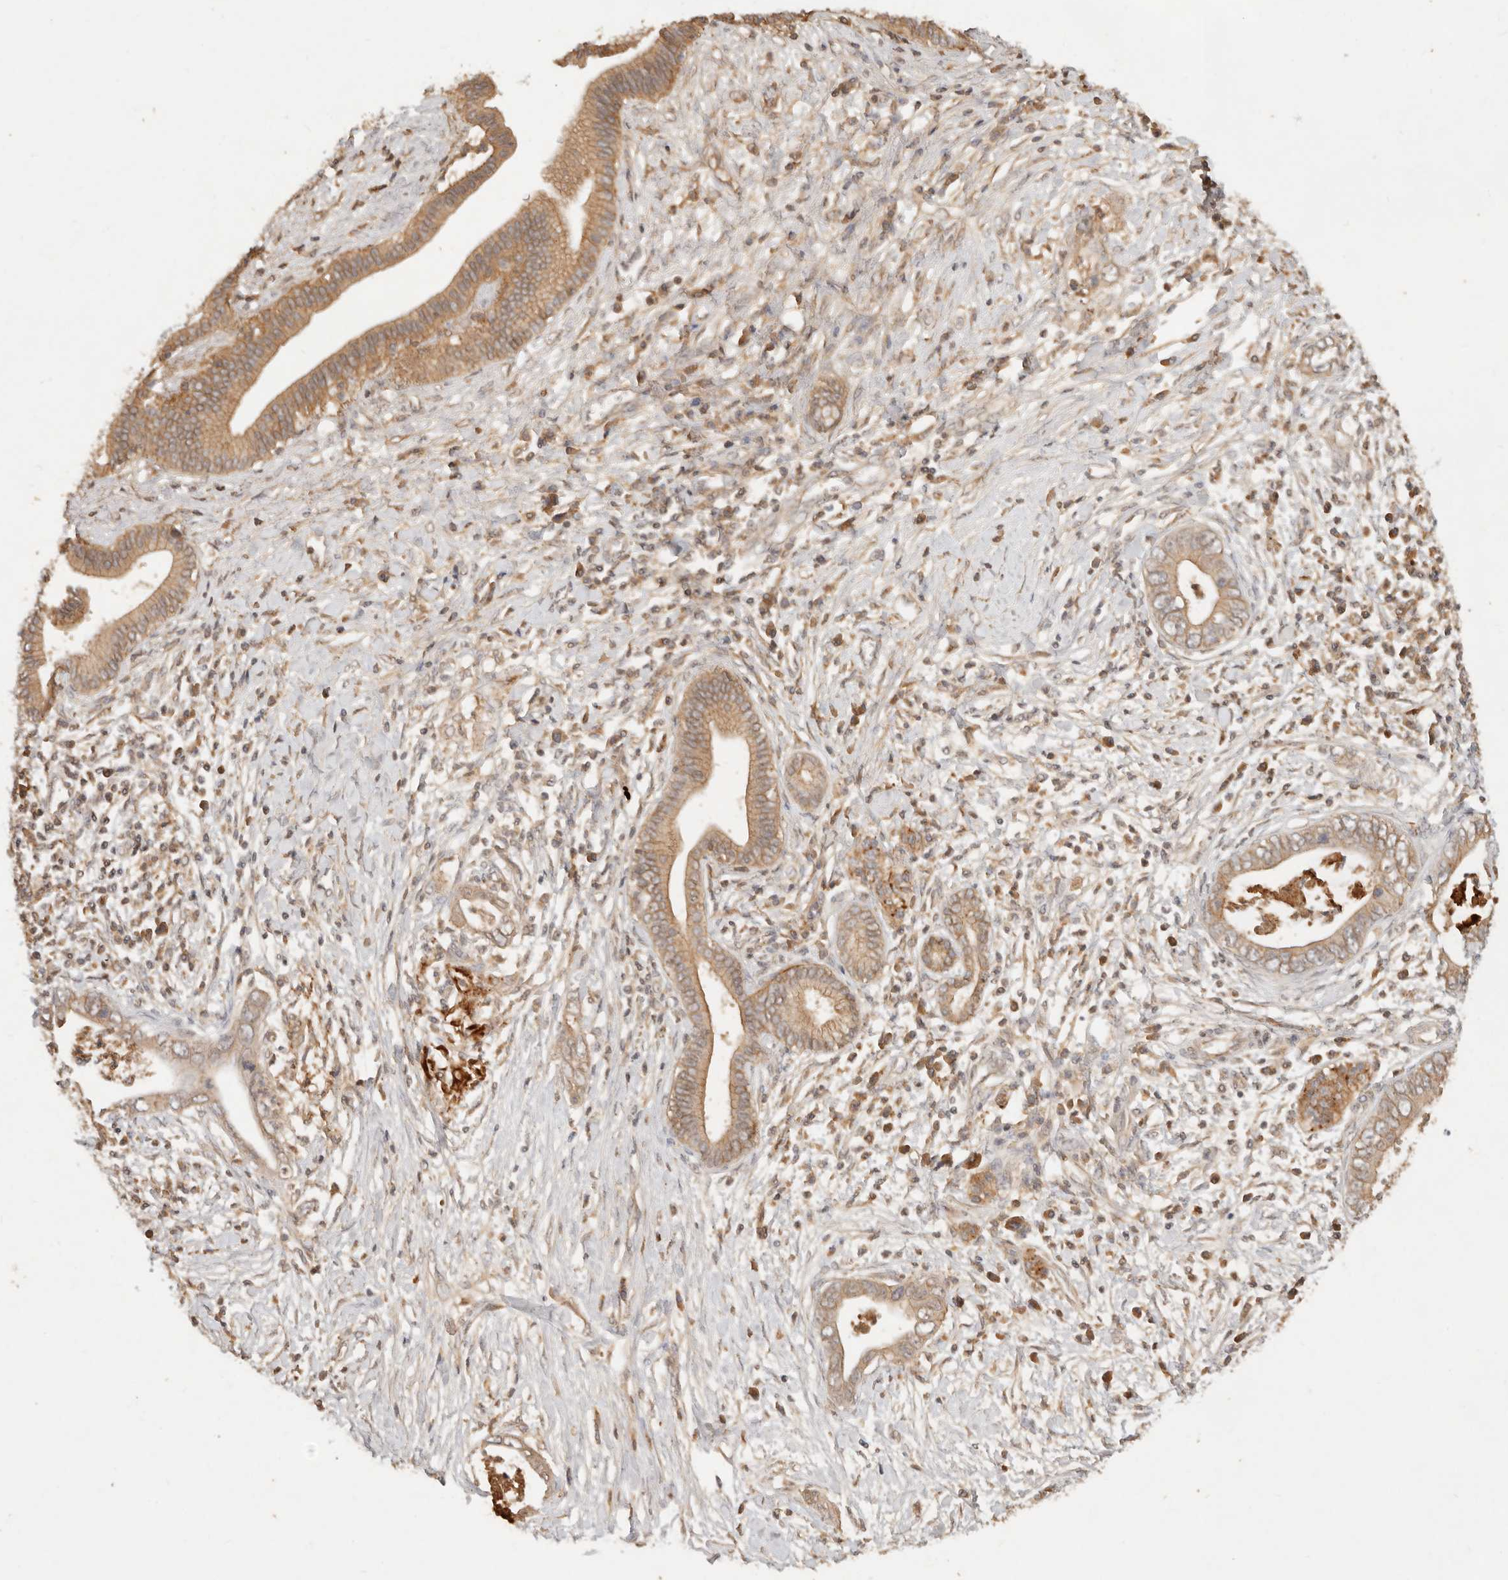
{"staining": {"intensity": "moderate", "quantity": ">75%", "location": "cytoplasmic/membranous"}, "tissue": "pancreatic cancer", "cell_type": "Tumor cells", "image_type": "cancer", "snomed": [{"axis": "morphology", "description": "Adenocarcinoma, NOS"}, {"axis": "topography", "description": "Pancreas"}], "caption": "Protein expression analysis of human adenocarcinoma (pancreatic) reveals moderate cytoplasmic/membranous staining in approximately >75% of tumor cells.", "gene": "FREM2", "patient": {"sex": "male", "age": 75}}